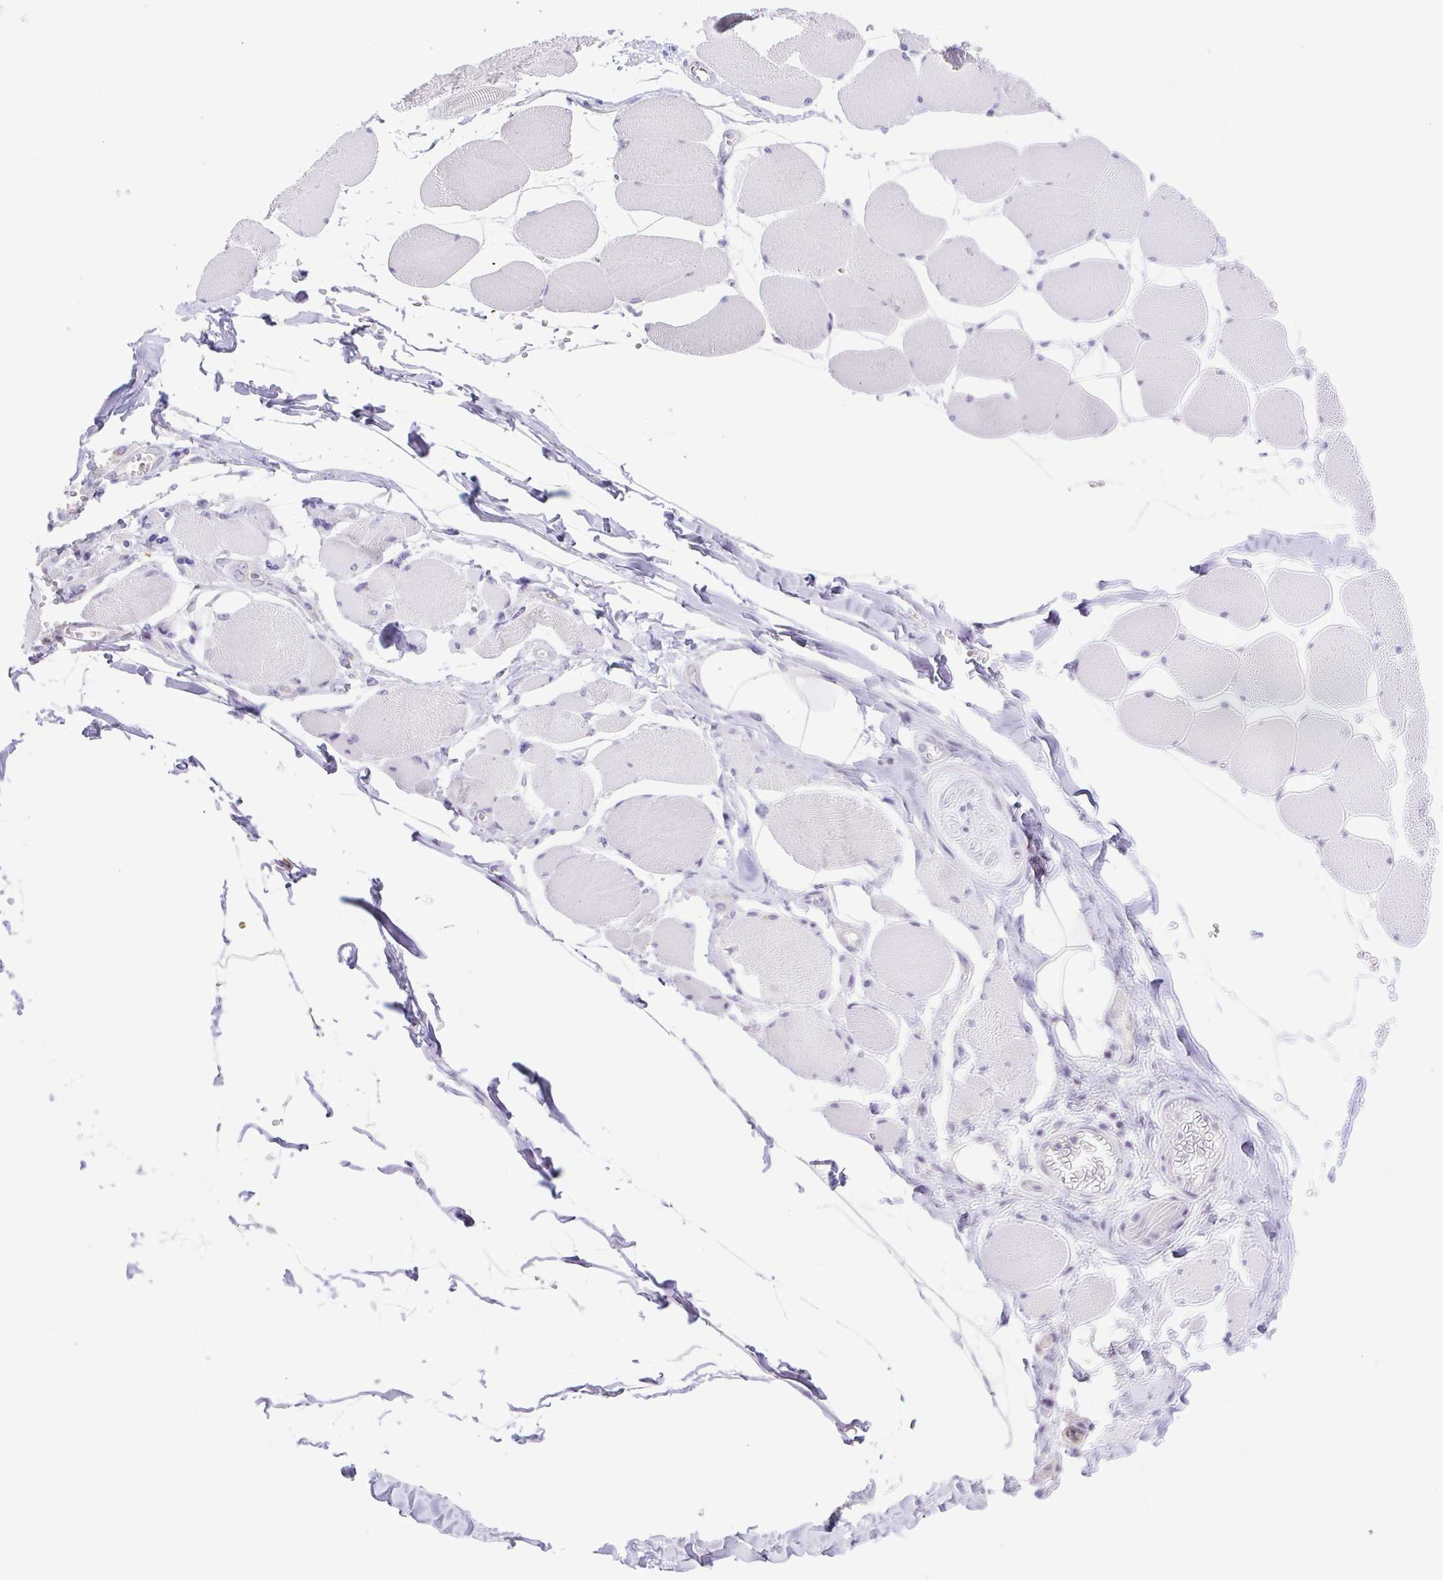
{"staining": {"intensity": "negative", "quantity": "none", "location": "none"}, "tissue": "skeletal muscle", "cell_type": "Myocytes", "image_type": "normal", "snomed": [{"axis": "morphology", "description": "Normal tissue, NOS"}, {"axis": "topography", "description": "Skeletal muscle"}], "caption": "This is a micrograph of immunohistochemistry (IHC) staining of normal skeletal muscle, which shows no positivity in myocytes.", "gene": "FAM177B", "patient": {"sex": "female", "age": 75}}